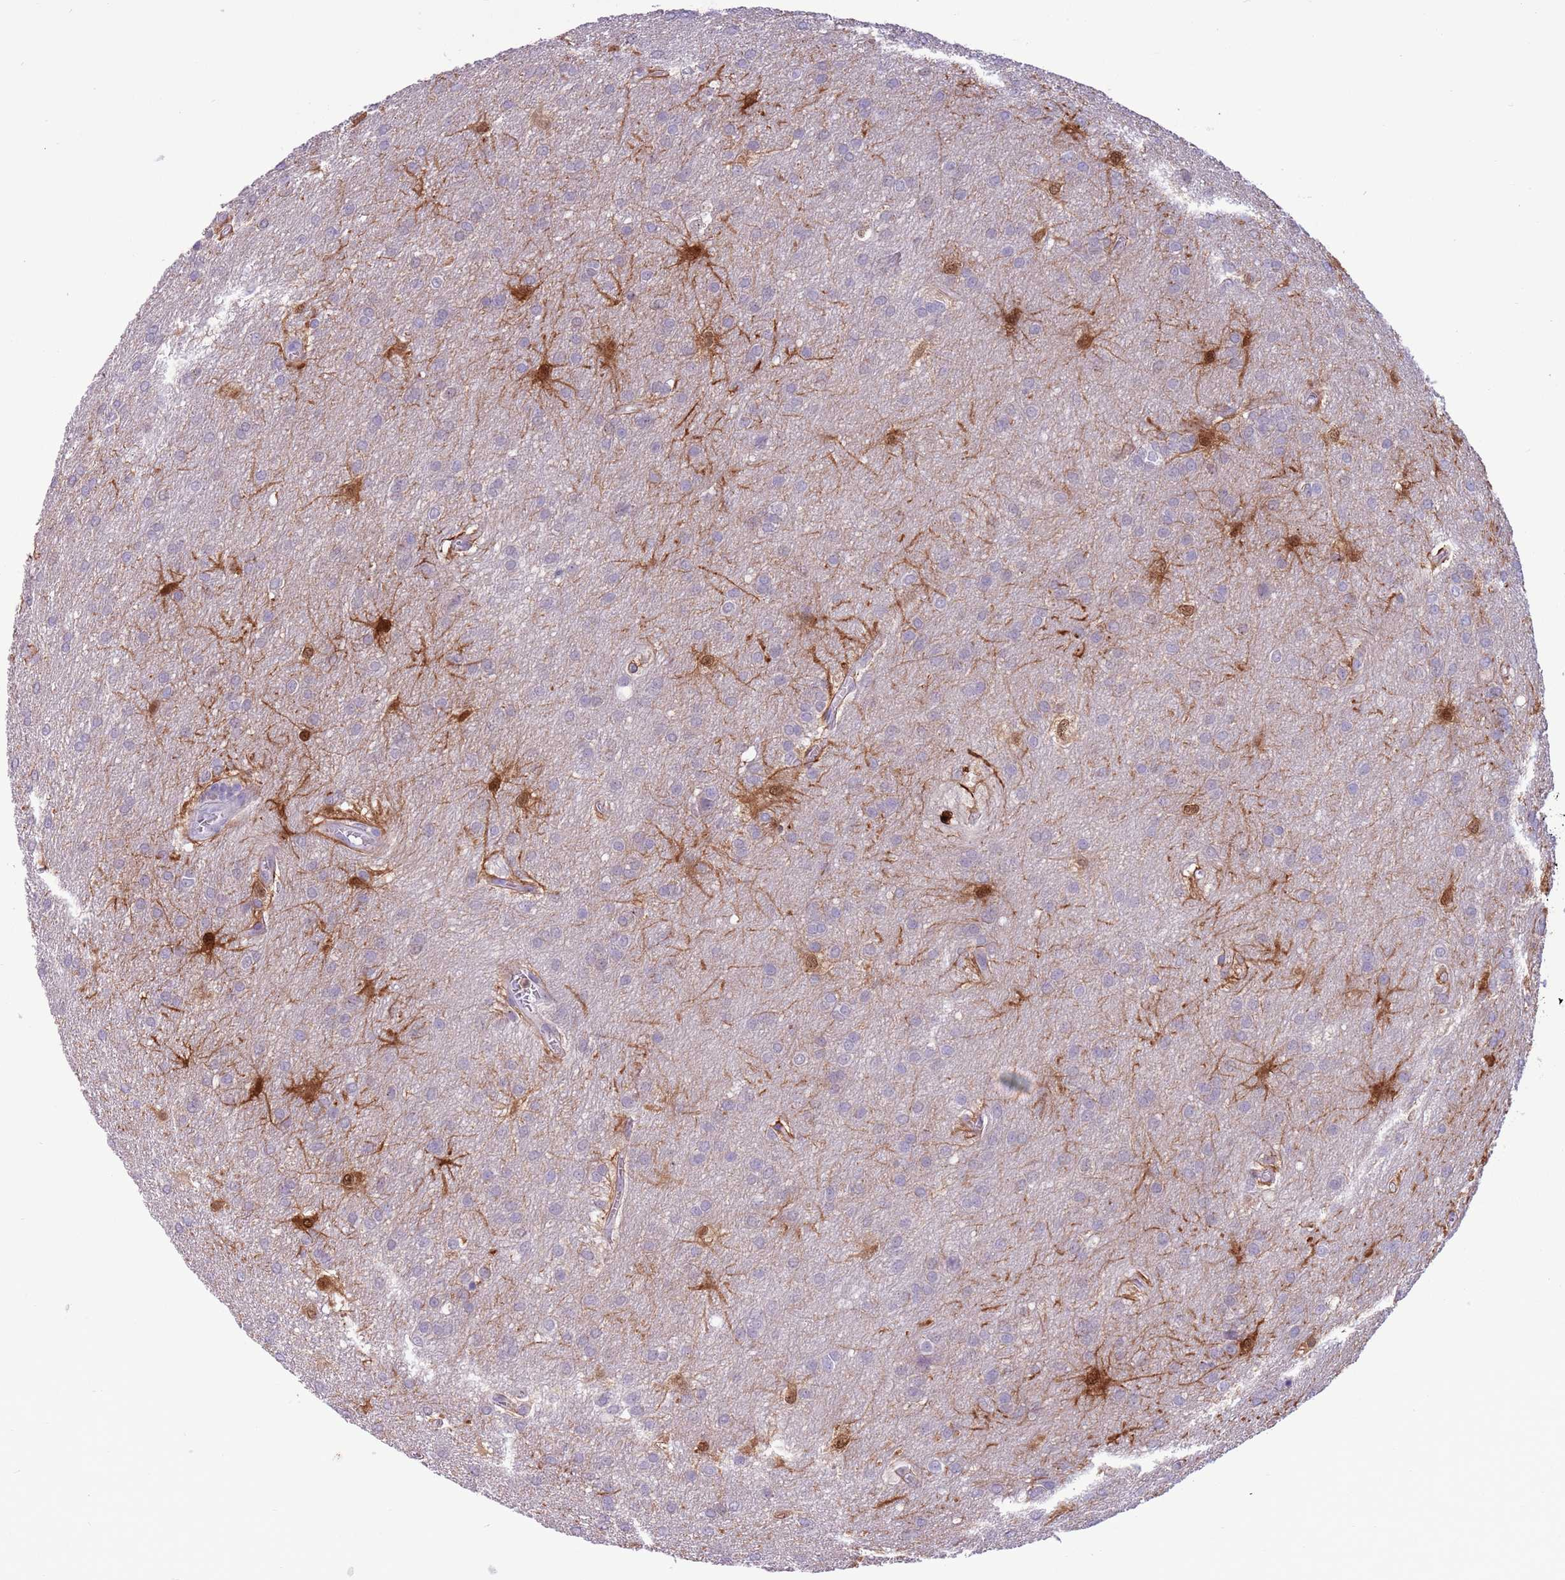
{"staining": {"intensity": "negative", "quantity": "none", "location": "none"}, "tissue": "glioma", "cell_type": "Tumor cells", "image_type": "cancer", "snomed": [{"axis": "morphology", "description": "Glioma, malignant, Low grade"}, {"axis": "topography", "description": "Brain"}], "caption": "The histopathology image demonstrates no significant positivity in tumor cells of malignant low-grade glioma. (DAB (3,3'-diaminobenzidine) immunohistochemistry with hematoxylin counter stain).", "gene": "PFKFB2", "patient": {"sex": "male", "age": 66}}